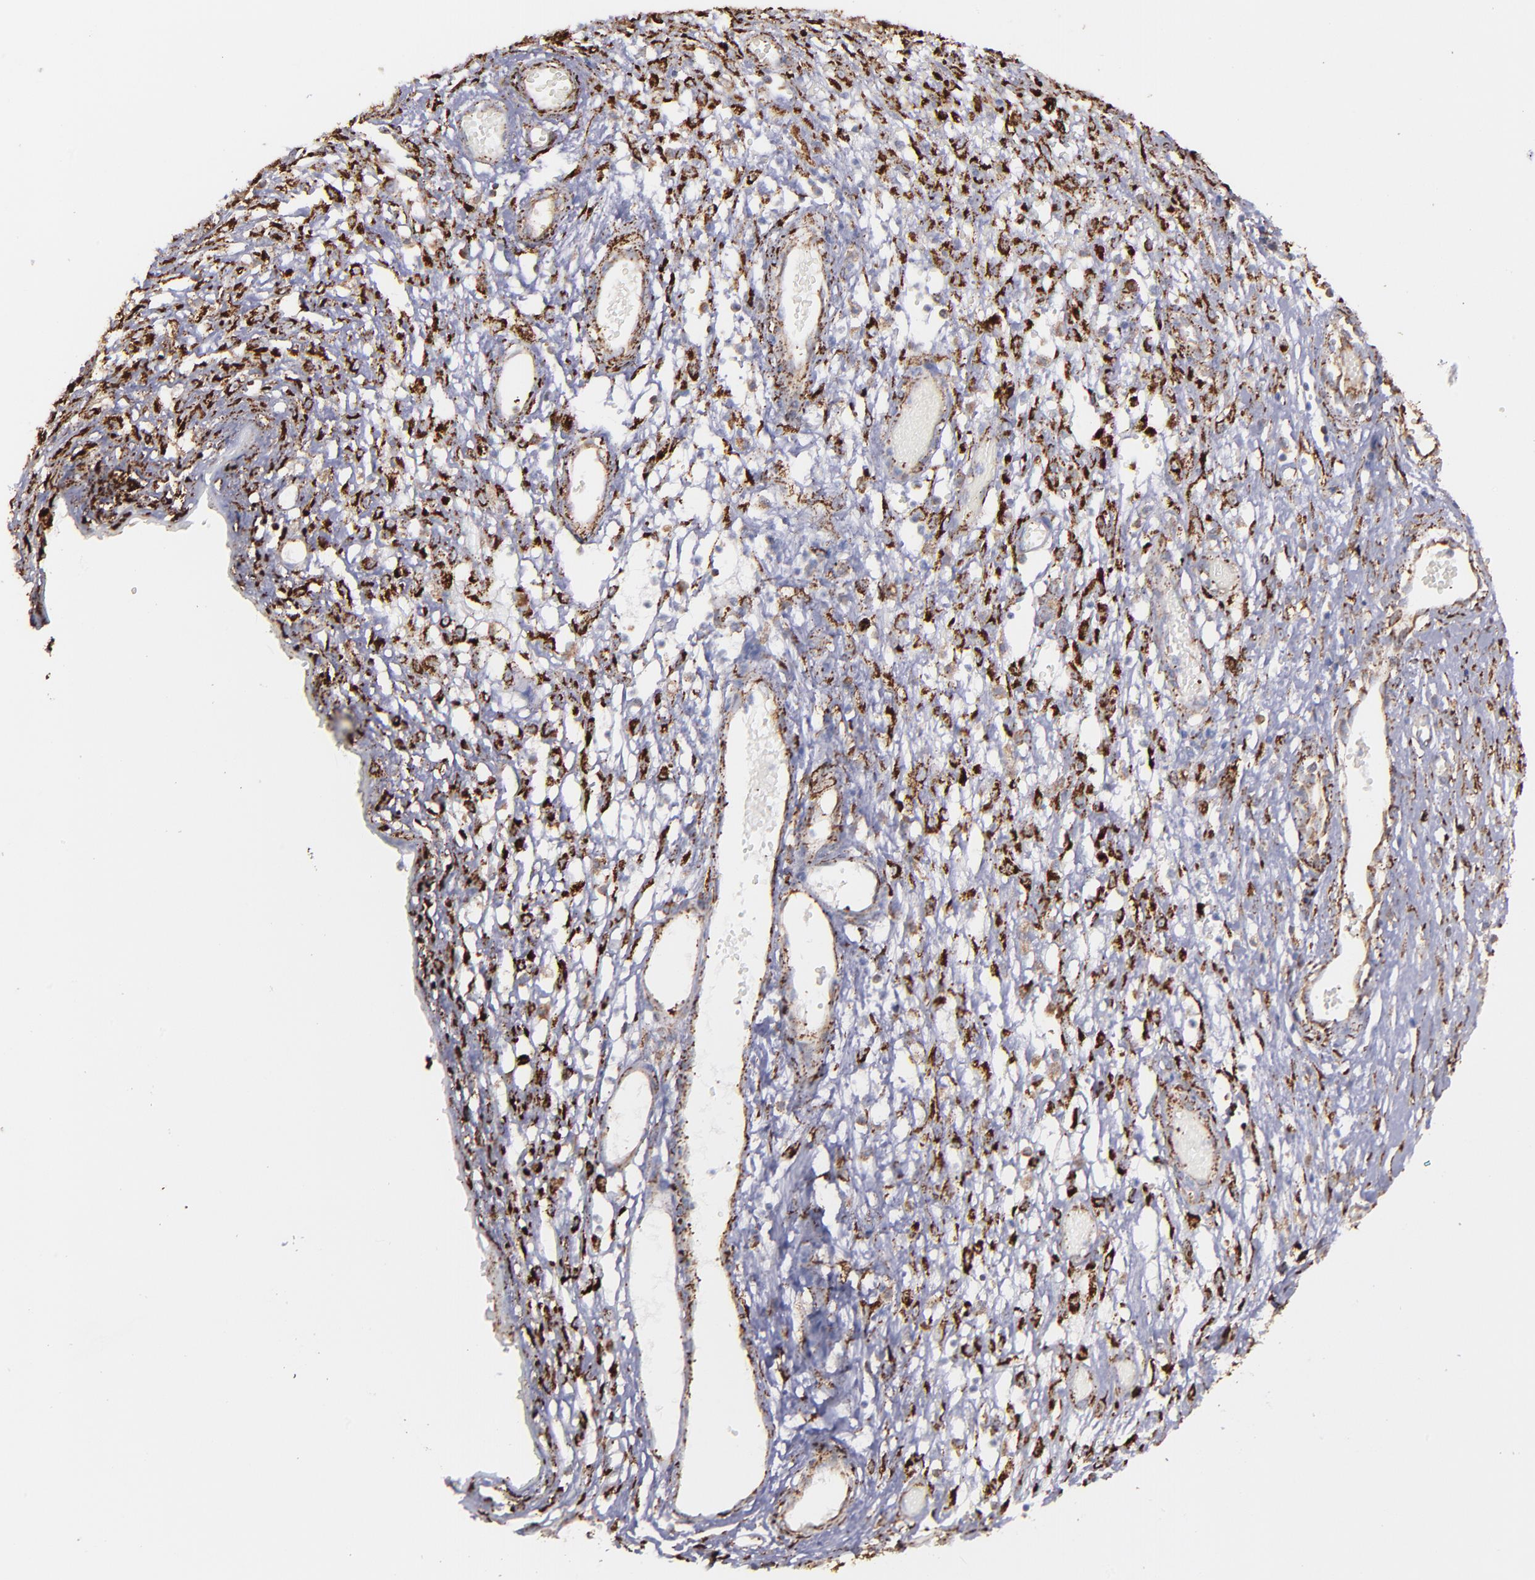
{"staining": {"intensity": "weak", "quantity": ">75%", "location": "cytoplasmic/membranous"}, "tissue": "ovarian cancer", "cell_type": "Tumor cells", "image_type": "cancer", "snomed": [{"axis": "morphology", "description": "Carcinoma, endometroid"}, {"axis": "topography", "description": "Ovary"}], "caption": "The histopathology image shows staining of ovarian cancer (endometroid carcinoma), revealing weak cytoplasmic/membranous protein expression (brown color) within tumor cells.", "gene": "MAOB", "patient": {"sex": "female", "age": 42}}